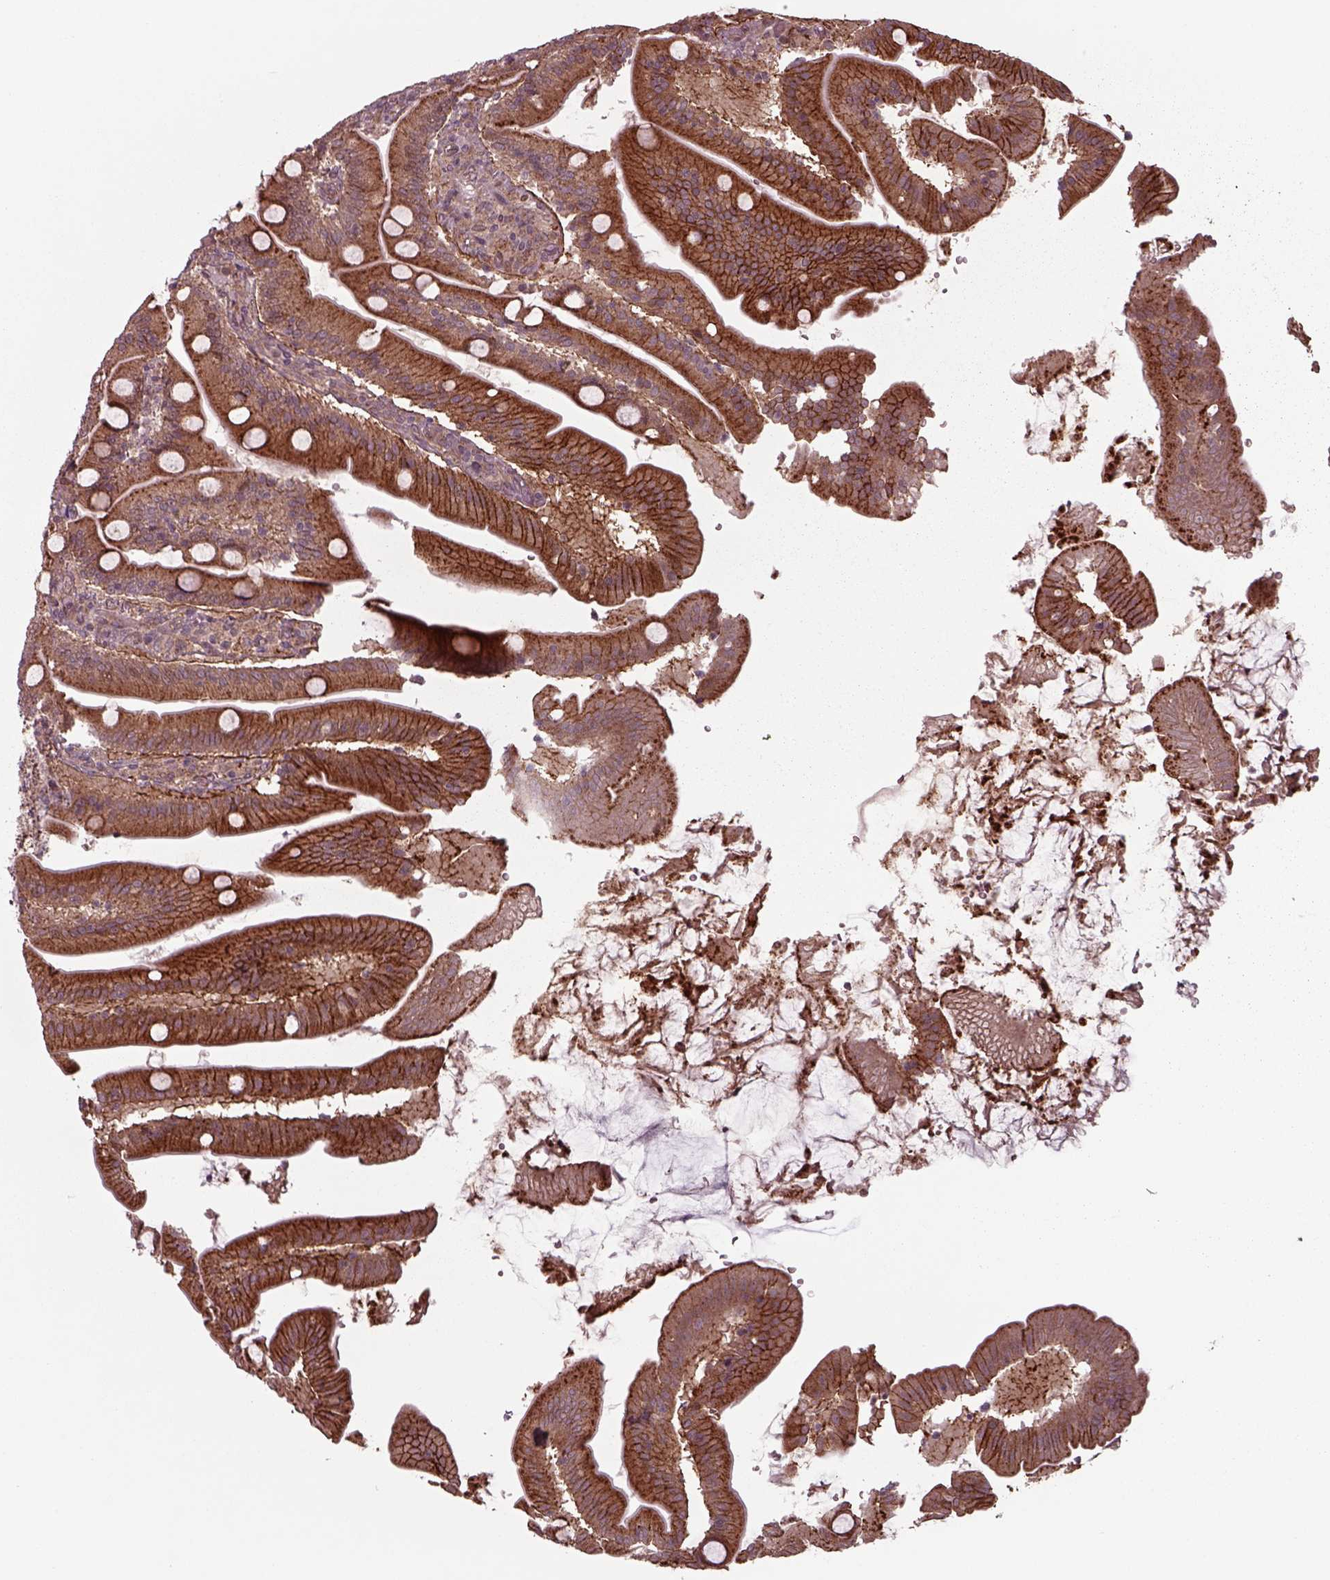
{"staining": {"intensity": "strong", "quantity": ">75%", "location": "cytoplasmic/membranous"}, "tissue": "small intestine", "cell_type": "Glandular cells", "image_type": "normal", "snomed": [{"axis": "morphology", "description": "Normal tissue, NOS"}, {"axis": "topography", "description": "Small intestine"}], "caption": "IHC (DAB (3,3'-diaminobenzidine)) staining of unremarkable small intestine displays strong cytoplasmic/membranous protein positivity in about >75% of glandular cells.", "gene": "CHMP3", "patient": {"sex": "male", "age": 37}}